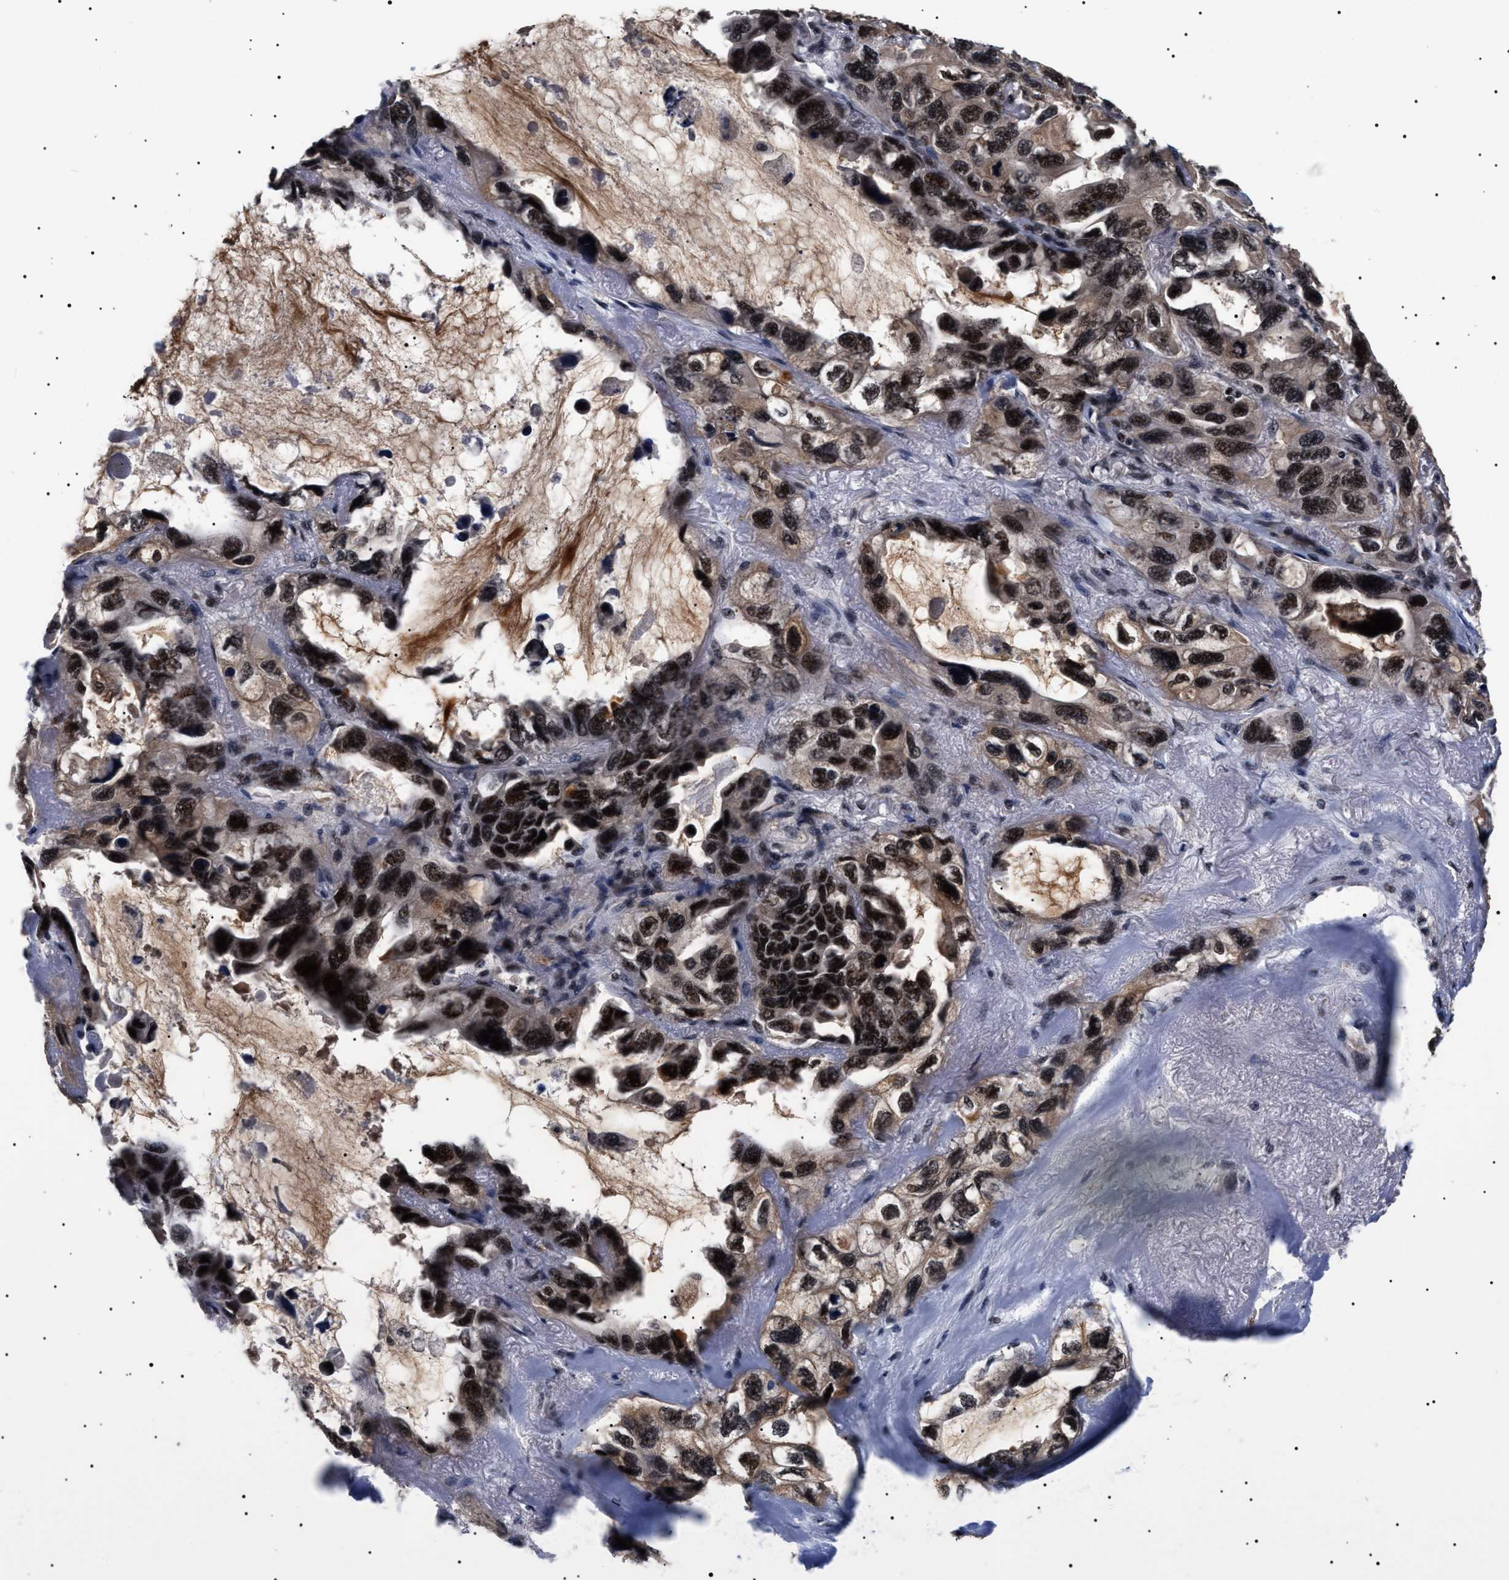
{"staining": {"intensity": "strong", "quantity": ">75%", "location": "nuclear"}, "tissue": "lung cancer", "cell_type": "Tumor cells", "image_type": "cancer", "snomed": [{"axis": "morphology", "description": "Squamous cell carcinoma, NOS"}, {"axis": "topography", "description": "Lung"}], "caption": "Protein staining of lung cancer (squamous cell carcinoma) tissue displays strong nuclear staining in approximately >75% of tumor cells.", "gene": "CAAP1", "patient": {"sex": "female", "age": 73}}